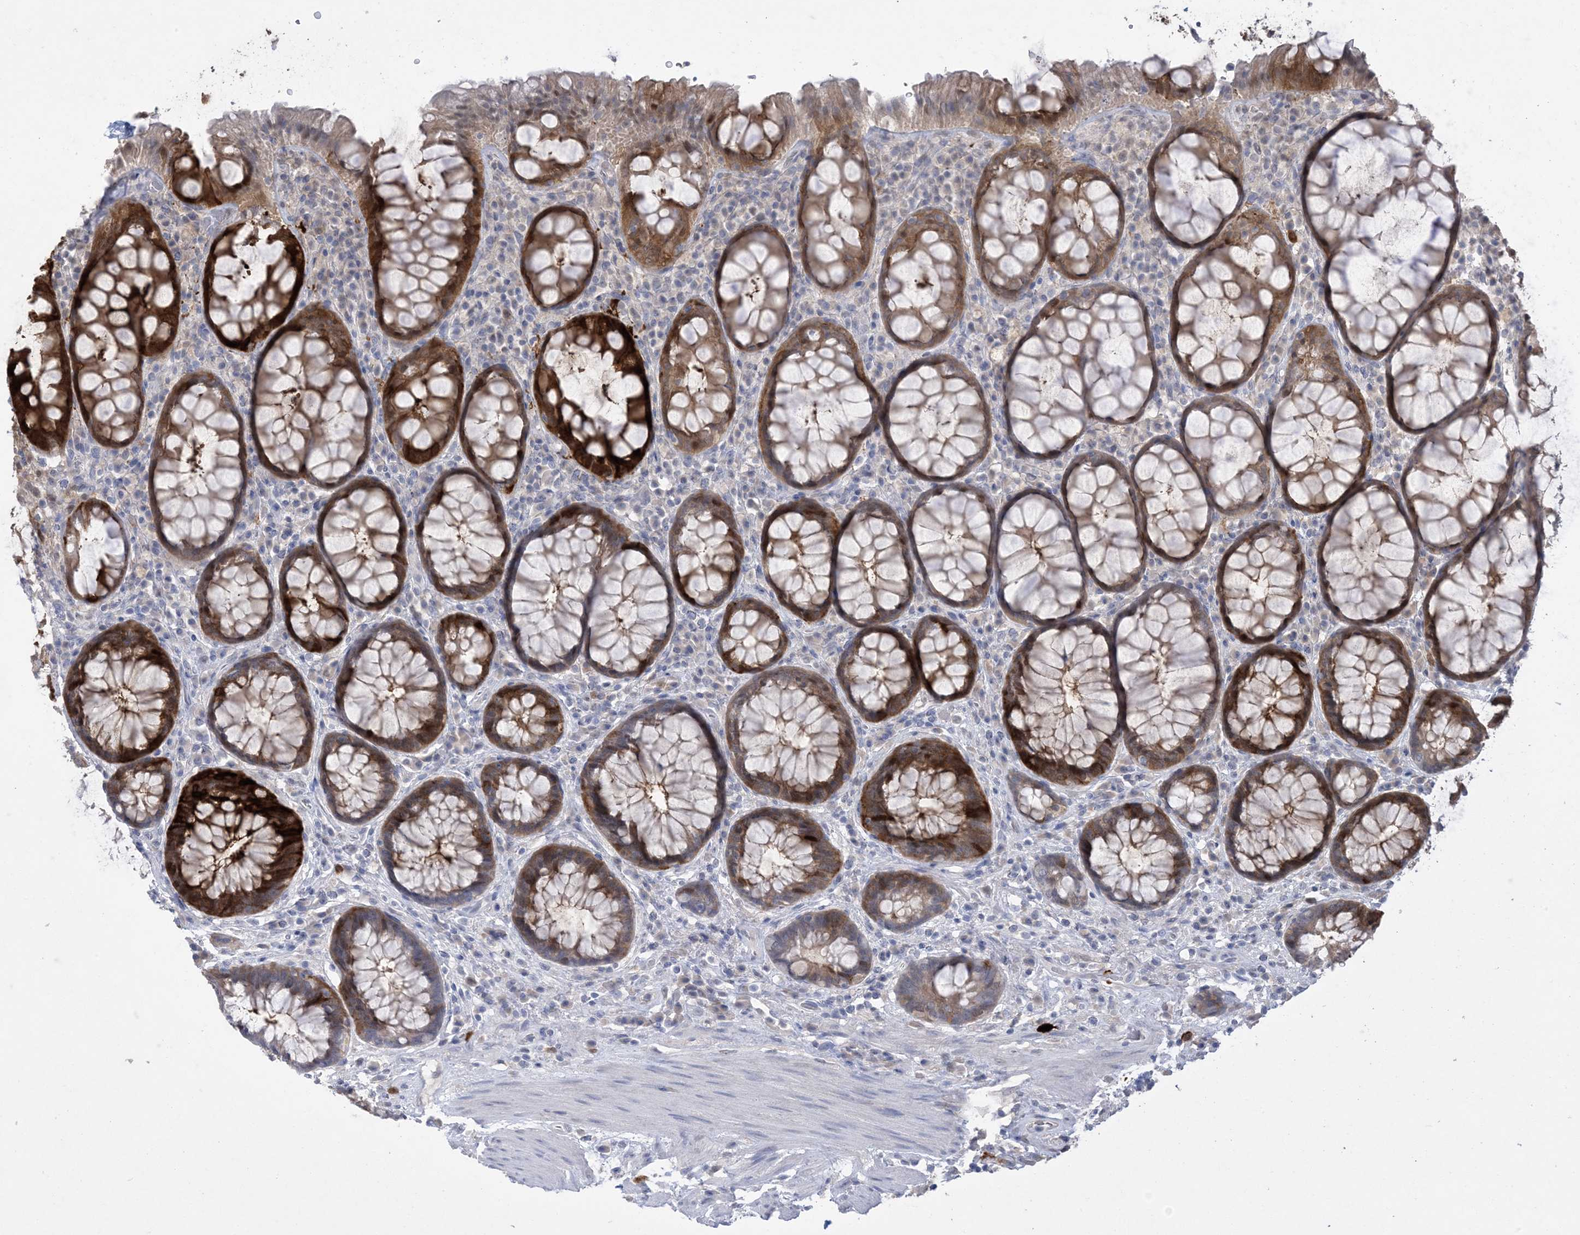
{"staining": {"intensity": "strong", "quantity": ">75%", "location": "cytoplasmic/membranous,nuclear"}, "tissue": "rectum", "cell_type": "Glandular cells", "image_type": "normal", "snomed": [{"axis": "morphology", "description": "Normal tissue, NOS"}, {"axis": "topography", "description": "Rectum"}], "caption": "An IHC micrograph of unremarkable tissue is shown. Protein staining in brown labels strong cytoplasmic/membranous,nuclear positivity in rectum within glandular cells.", "gene": "HMGCS1", "patient": {"sex": "male", "age": 64}}